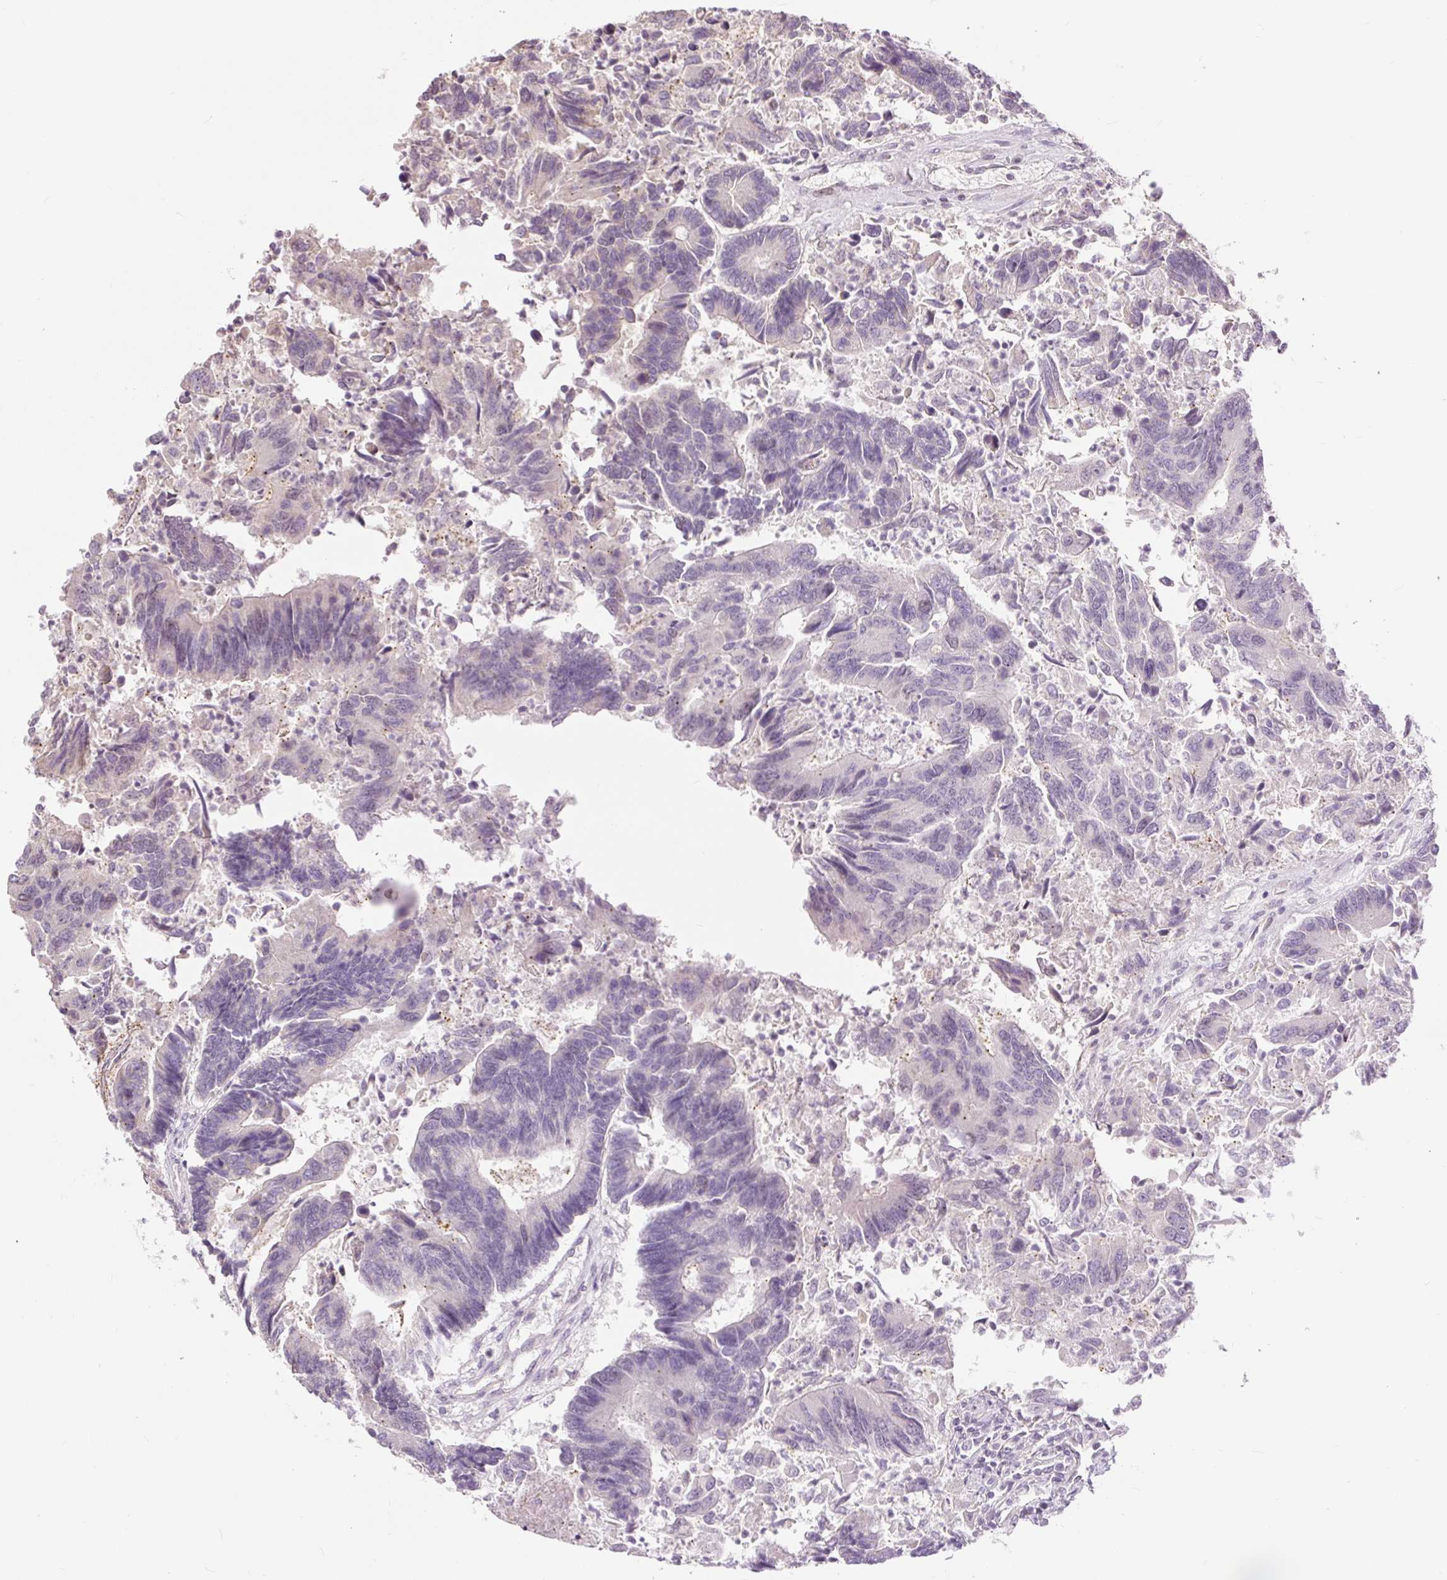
{"staining": {"intensity": "weak", "quantity": "<25%", "location": "nuclear"}, "tissue": "colorectal cancer", "cell_type": "Tumor cells", "image_type": "cancer", "snomed": [{"axis": "morphology", "description": "Adenocarcinoma, NOS"}, {"axis": "topography", "description": "Colon"}], "caption": "An image of adenocarcinoma (colorectal) stained for a protein displays no brown staining in tumor cells. Brightfield microscopy of immunohistochemistry stained with DAB (3,3'-diaminobenzidine) (brown) and hematoxylin (blue), captured at high magnification.", "gene": "RACGAP1", "patient": {"sex": "female", "age": 67}}